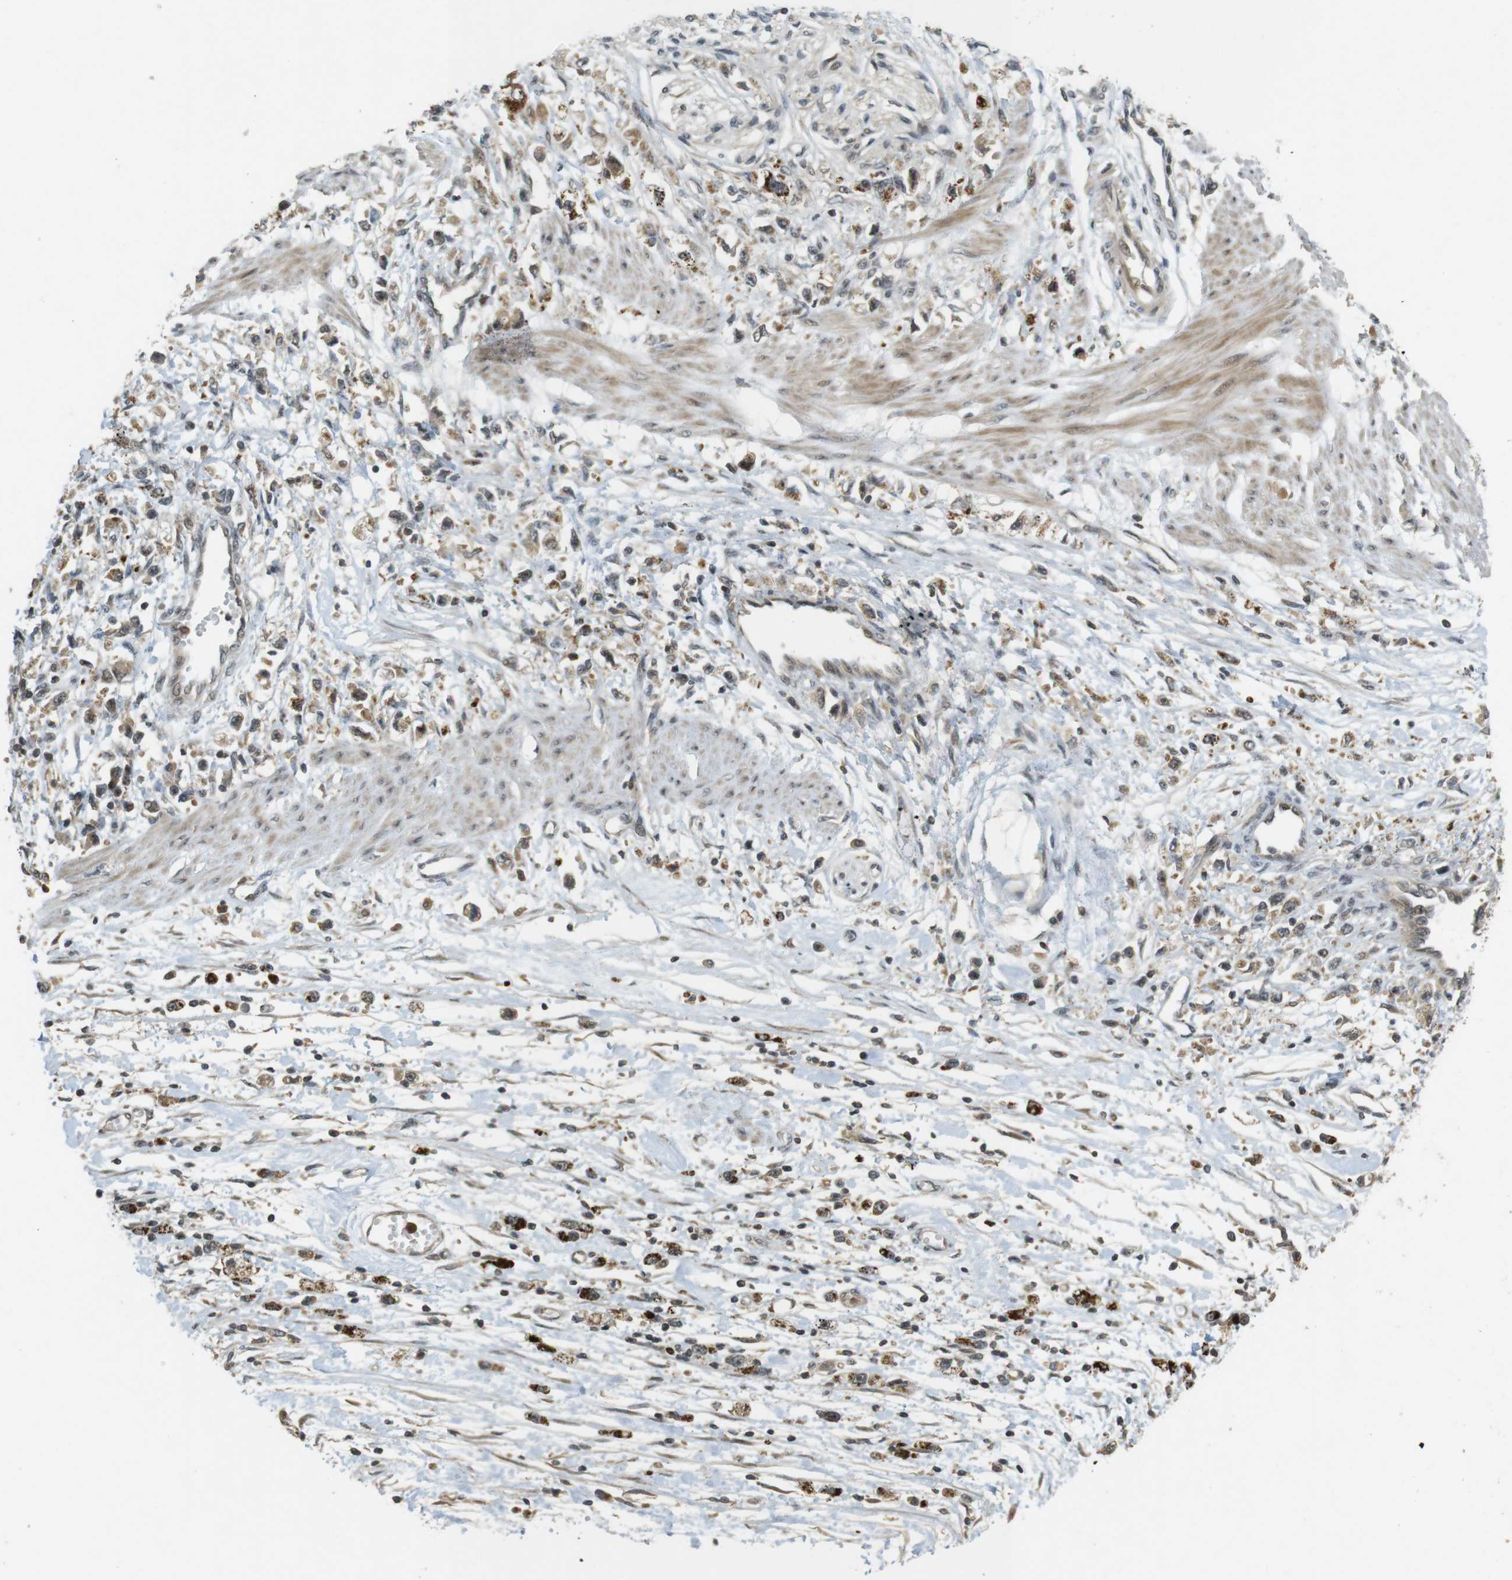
{"staining": {"intensity": "strong", "quantity": "<25%", "location": "cytoplasmic/membranous,nuclear"}, "tissue": "stomach cancer", "cell_type": "Tumor cells", "image_type": "cancer", "snomed": [{"axis": "morphology", "description": "Adenocarcinoma, NOS"}, {"axis": "topography", "description": "Stomach"}], "caption": "Strong cytoplasmic/membranous and nuclear expression is identified in approximately <25% of tumor cells in stomach adenocarcinoma.", "gene": "TMX3", "patient": {"sex": "female", "age": 59}}